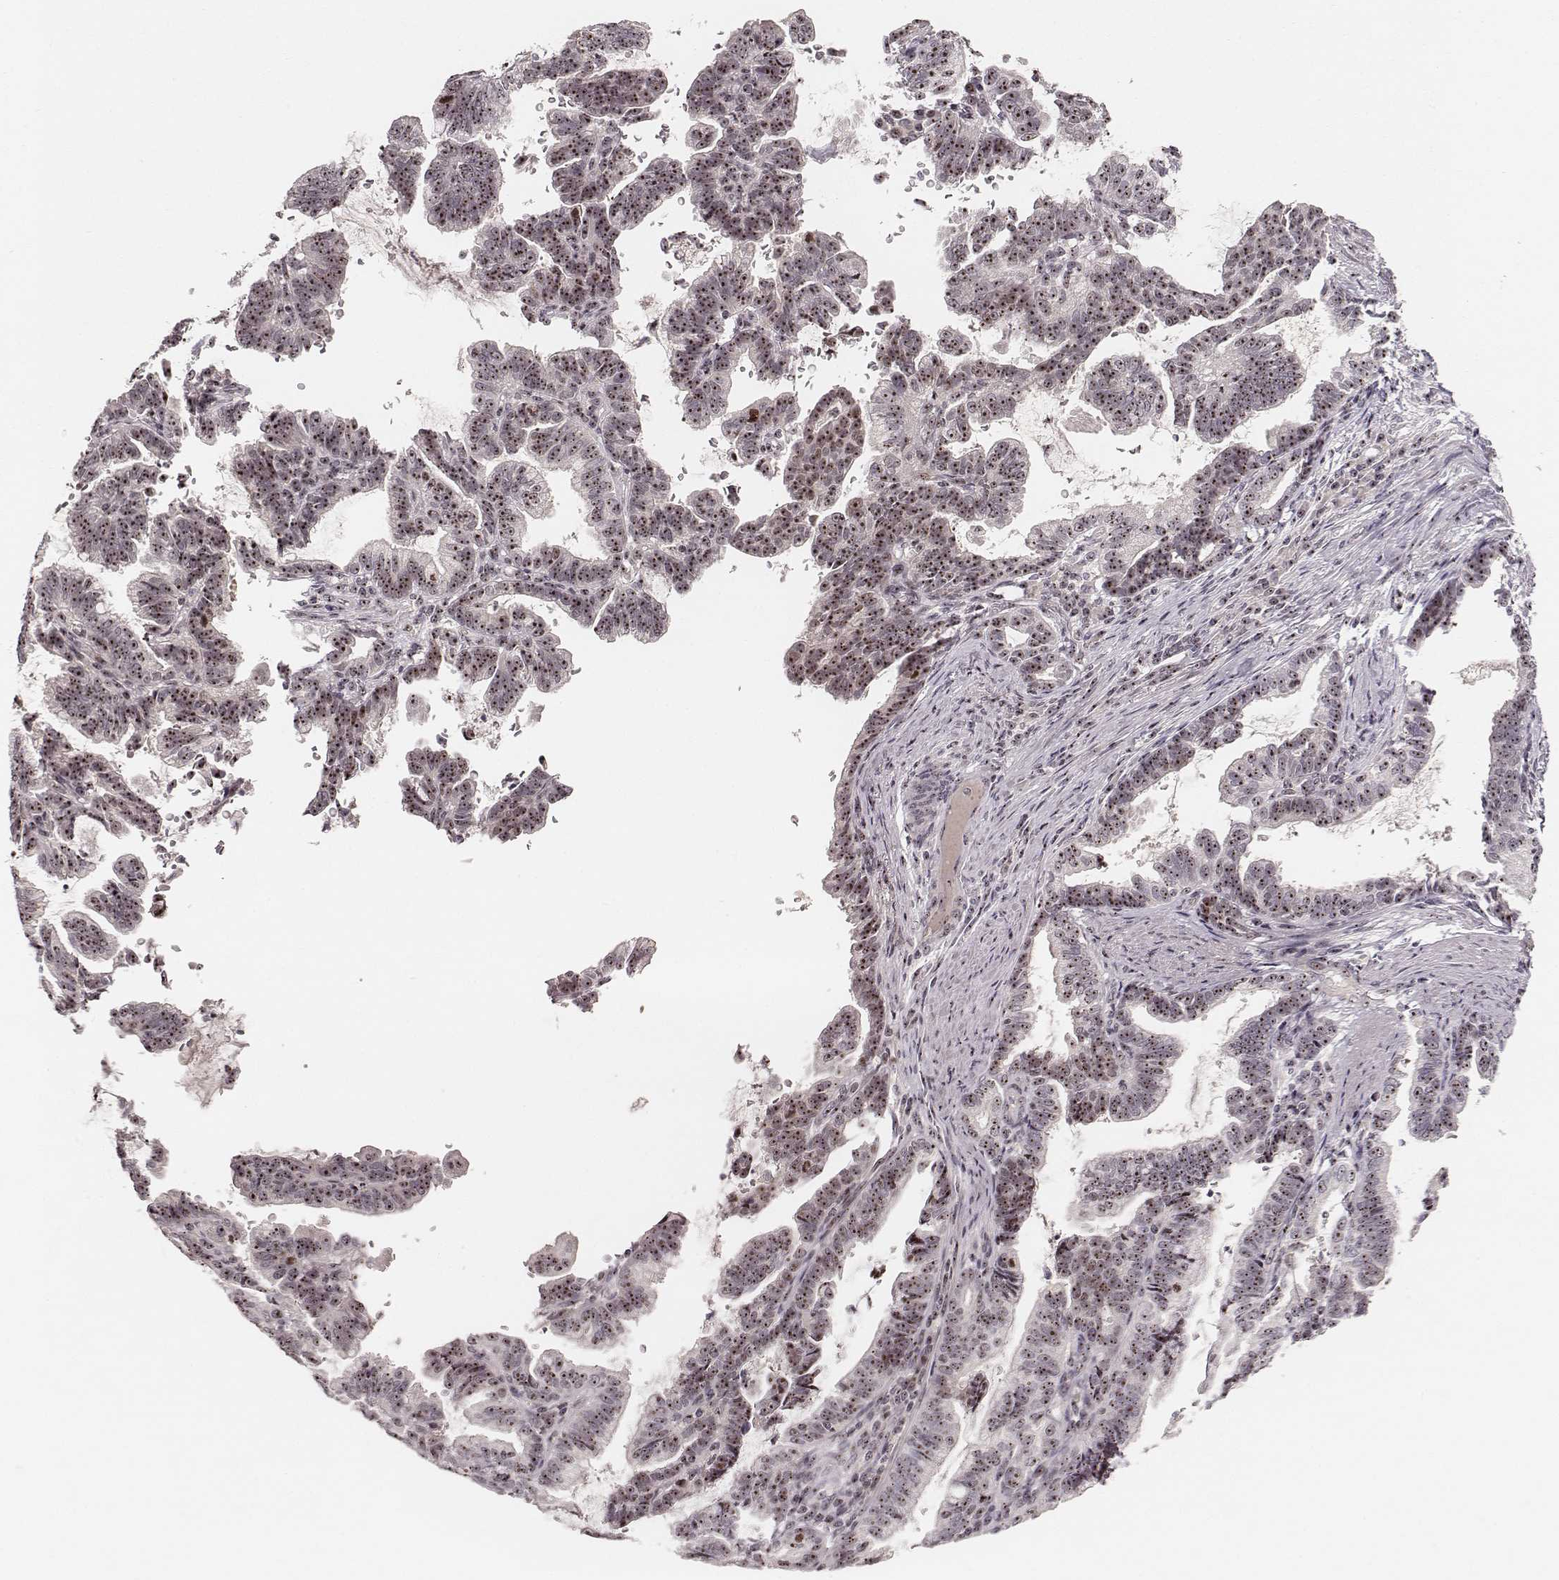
{"staining": {"intensity": "moderate", "quantity": ">75%", "location": "nuclear"}, "tissue": "stomach cancer", "cell_type": "Tumor cells", "image_type": "cancer", "snomed": [{"axis": "morphology", "description": "Adenocarcinoma, NOS"}, {"axis": "topography", "description": "Stomach"}], "caption": "Stomach cancer stained with a brown dye demonstrates moderate nuclear positive staining in about >75% of tumor cells.", "gene": "NOP56", "patient": {"sex": "male", "age": 83}}